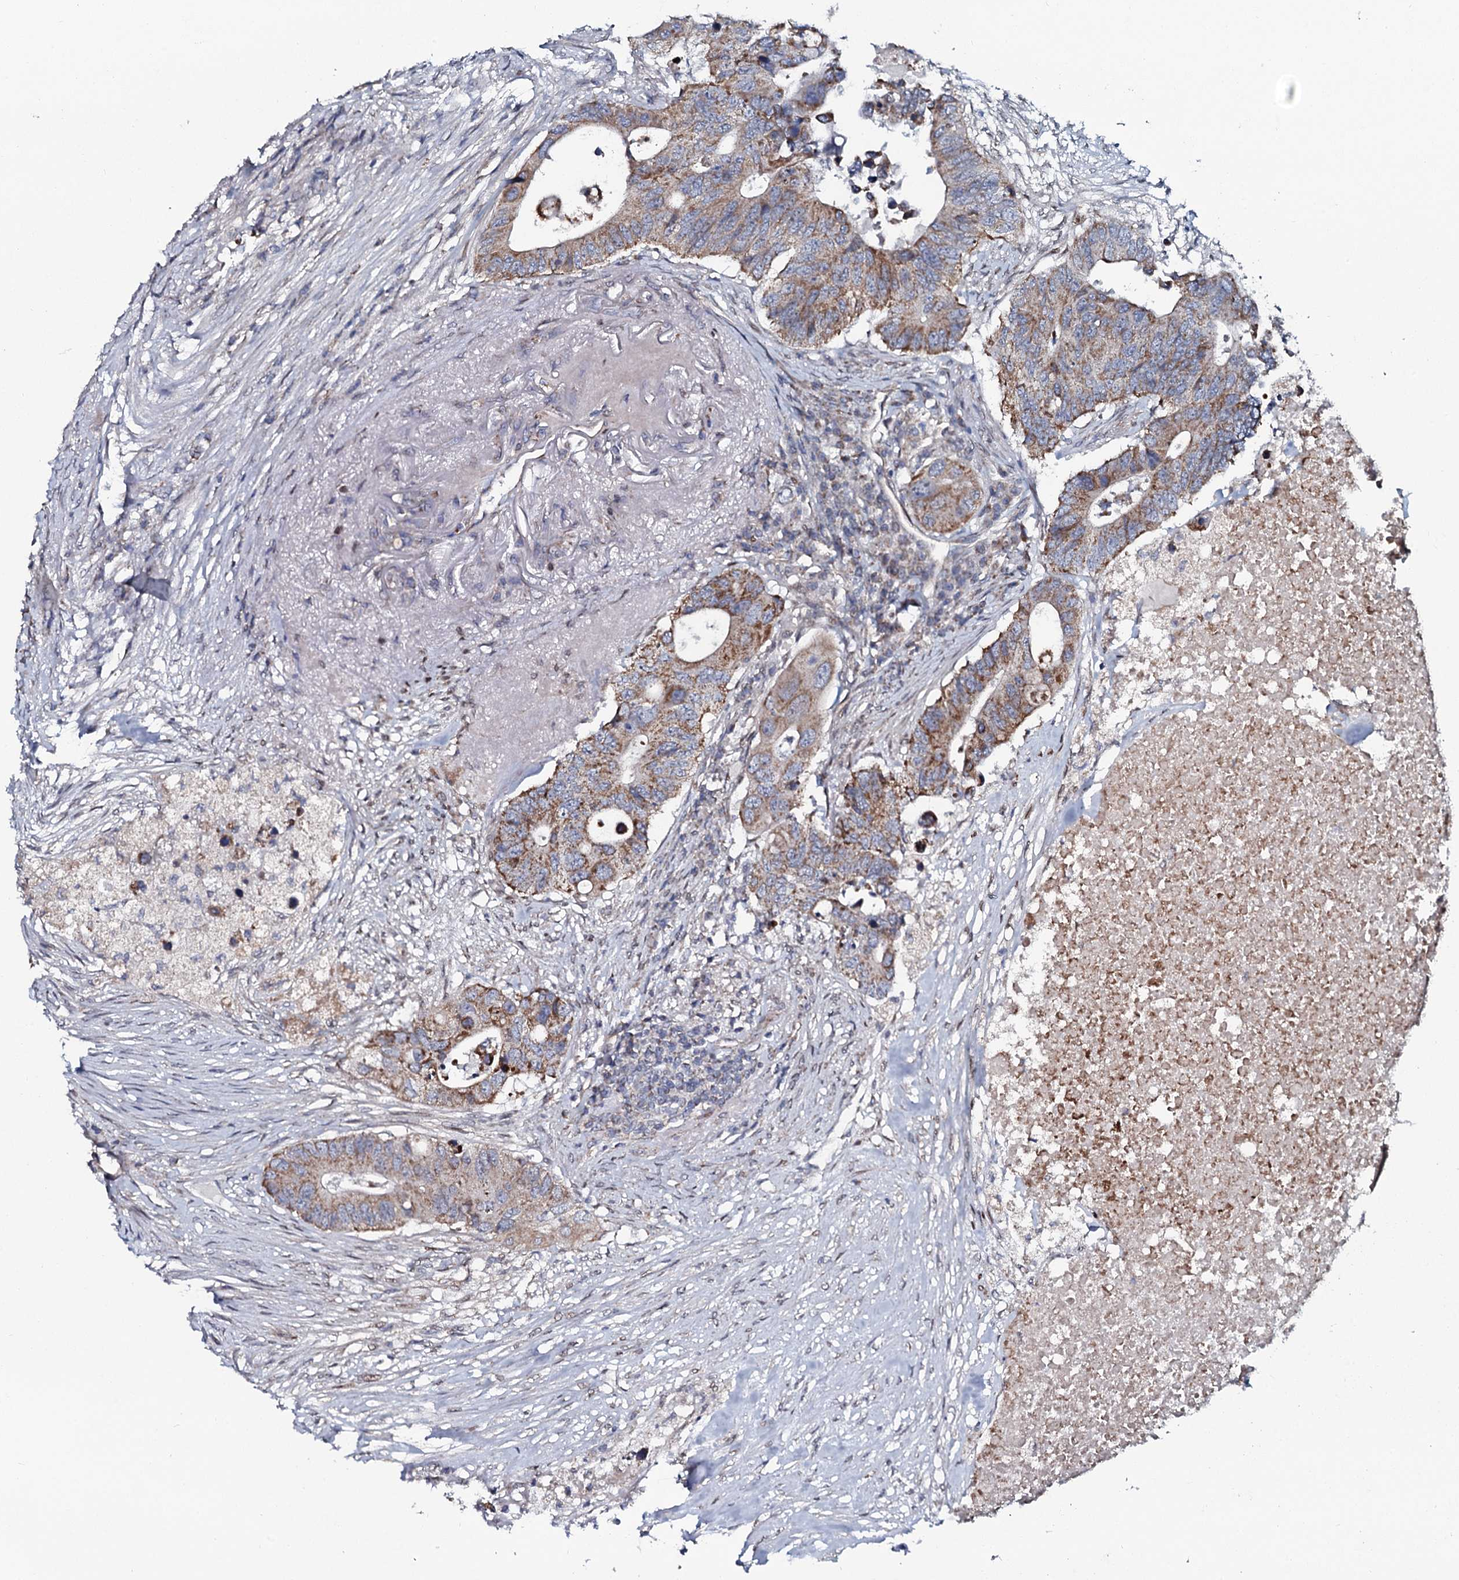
{"staining": {"intensity": "moderate", "quantity": ">75%", "location": "cytoplasmic/membranous"}, "tissue": "colorectal cancer", "cell_type": "Tumor cells", "image_type": "cancer", "snomed": [{"axis": "morphology", "description": "Adenocarcinoma, NOS"}, {"axis": "topography", "description": "Colon"}], "caption": "Adenocarcinoma (colorectal) was stained to show a protein in brown. There is medium levels of moderate cytoplasmic/membranous staining in about >75% of tumor cells. The staining is performed using DAB brown chromogen to label protein expression. The nuclei are counter-stained blue using hematoxylin.", "gene": "KCTD4", "patient": {"sex": "male", "age": 71}}